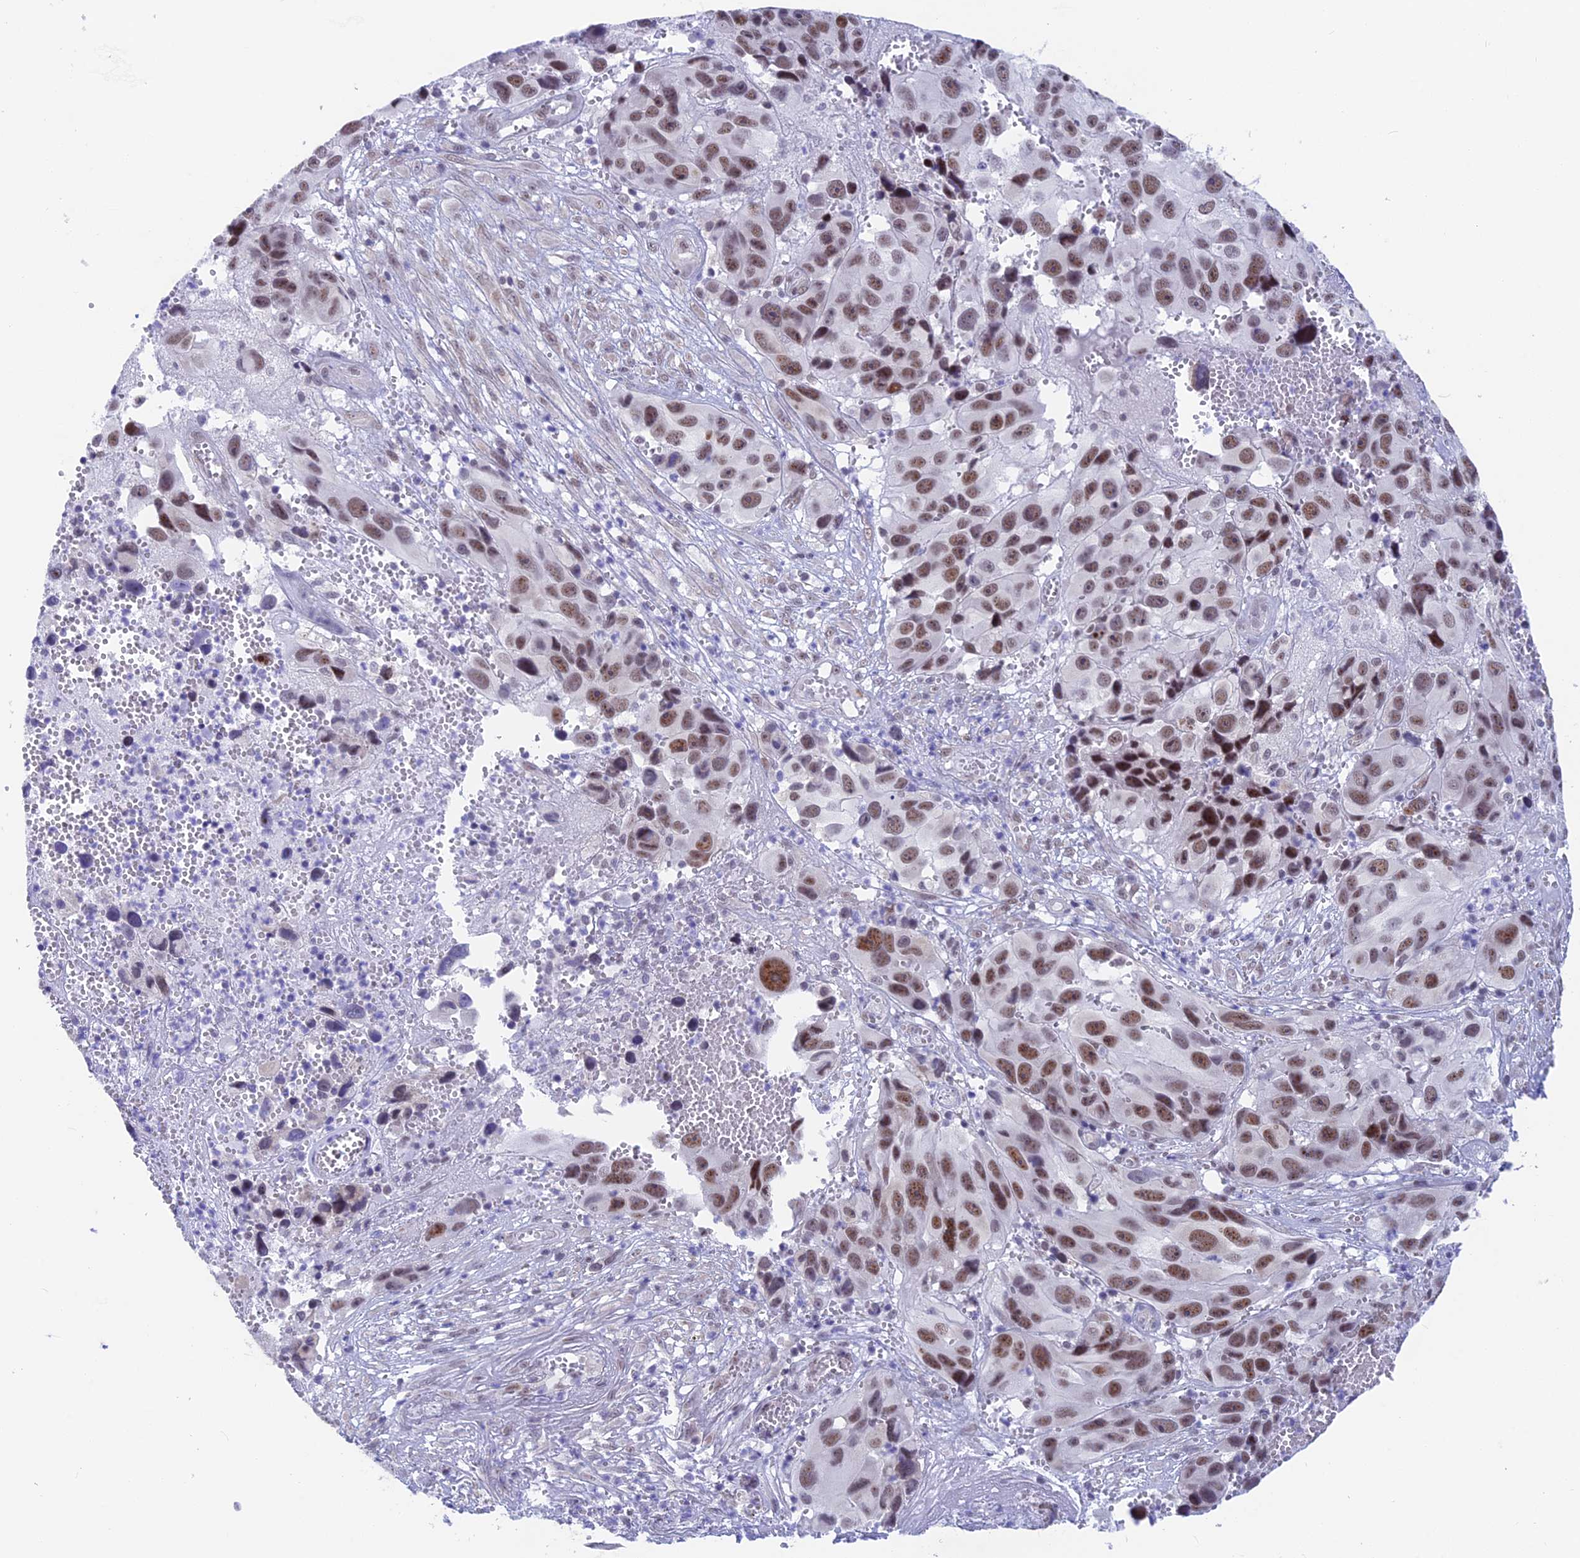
{"staining": {"intensity": "moderate", "quantity": ">75%", "location": "nuclear"}, "tissue": "melanoma", "cell_type": "Tumor cells", "image_type": "cancer", "snomed": [{"axis": "morphology", "description": "Malignant melanoma, NOS"}, {"axis": "topography", "description": "Skin"}], "caption": "DAB immunohistochemical staining of human malignant melanoma displays moderate nuclear protein staining in approximately >75% of tumor cells.", "gene": "SRSF5", "patient": {"sex": "male", "age": 84}}